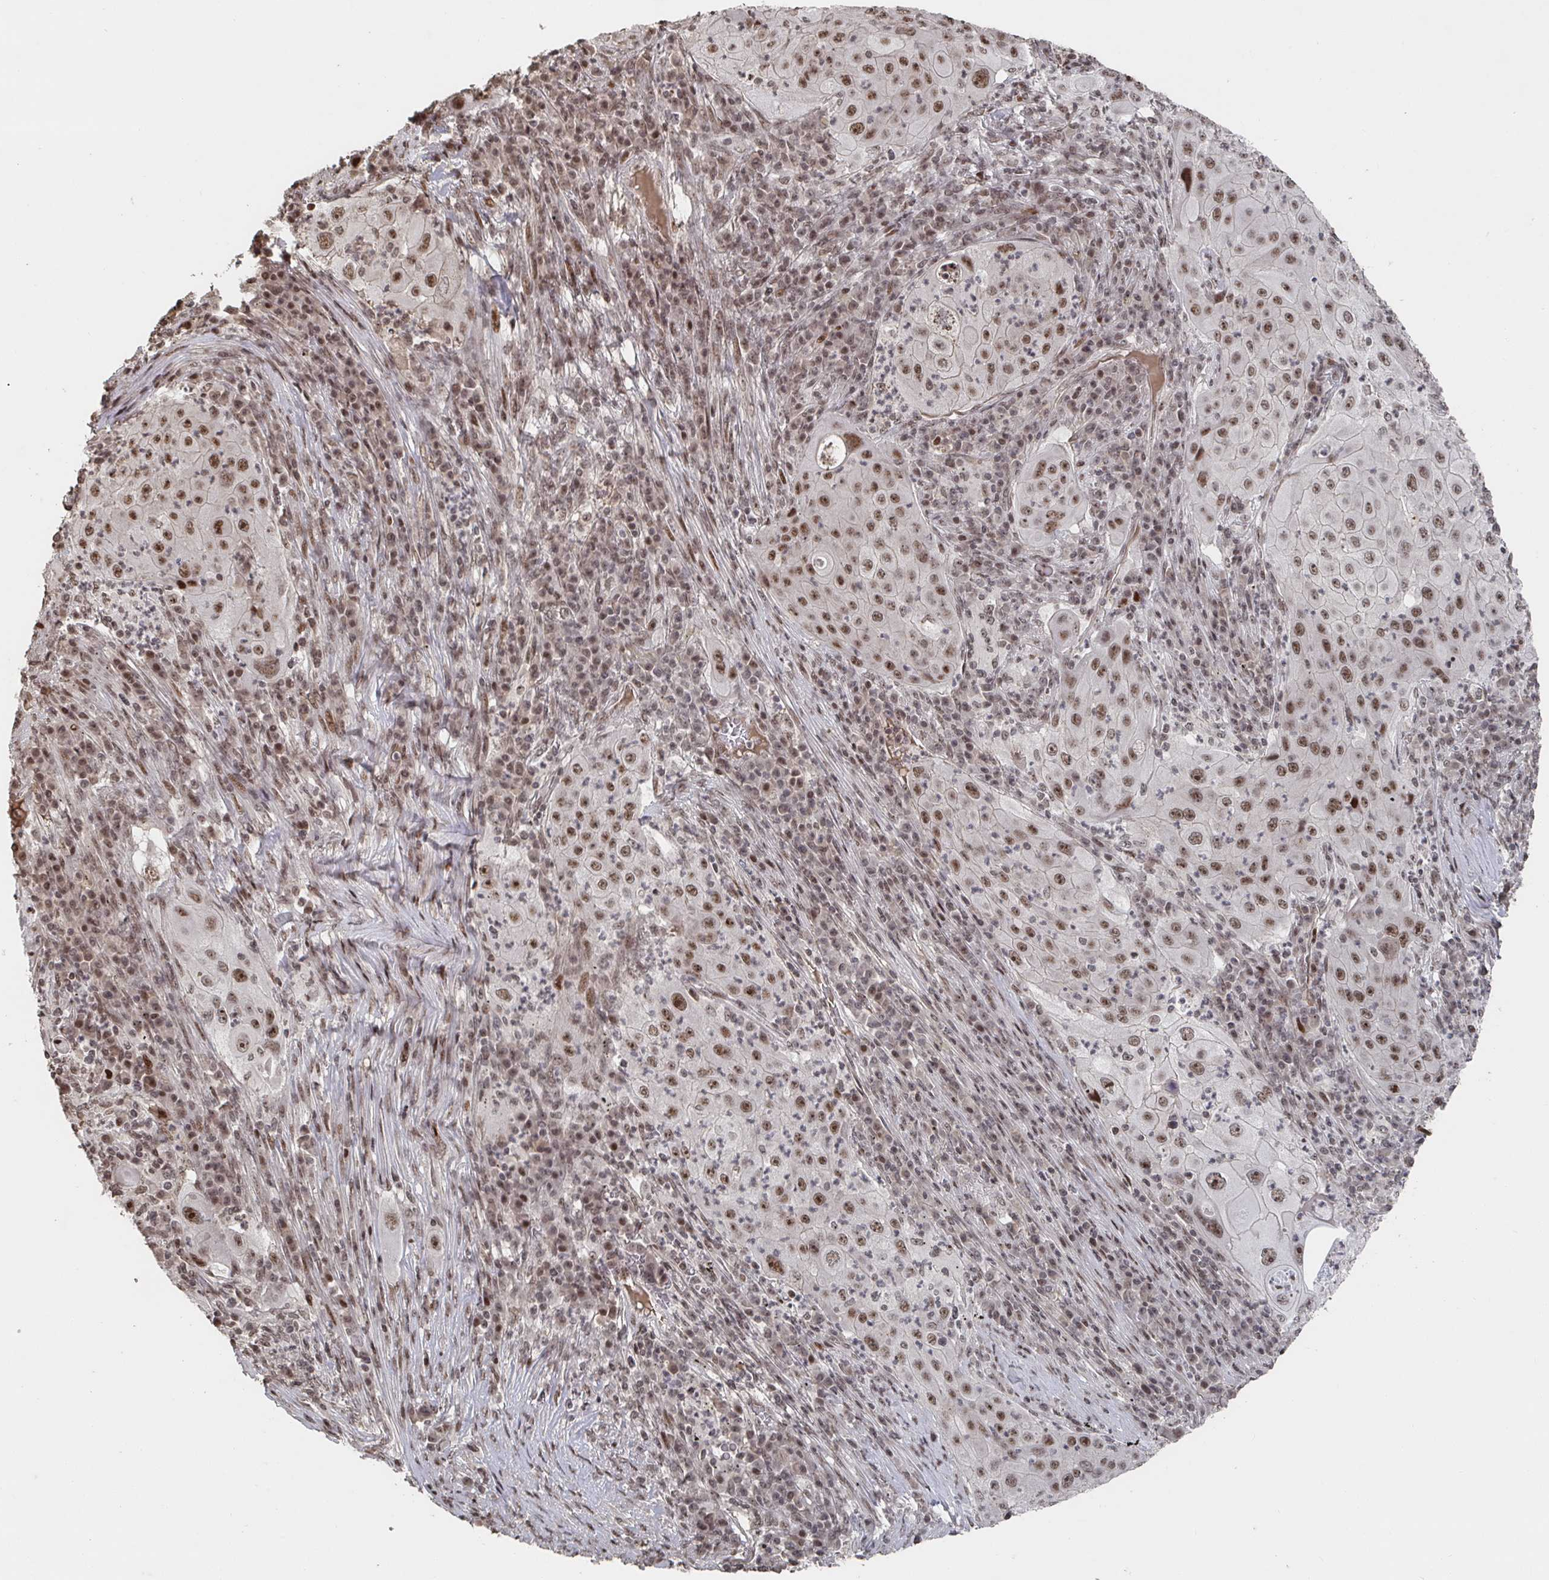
{"staining": {"intensity": "moderate", "quantity": ">75%", "location": "nuclear"}, "tissue": "lung cancer", "cell_type": "Tumor cells", "image_type": "cancer", "snomed": [{"axis": "morphology", "description": "Squamous cell carcinoma, NOS"}, {"axis": "topography", "description": "Lung"}], "caption": "Brown immunohistochemical staining in squamous cell carcinoma (lung) demonstrates moderate nuclear positivity in about >75% of tumor cells.", "gene": "ZDHHC12", "patient": {"sex": "female", "age": 59}}